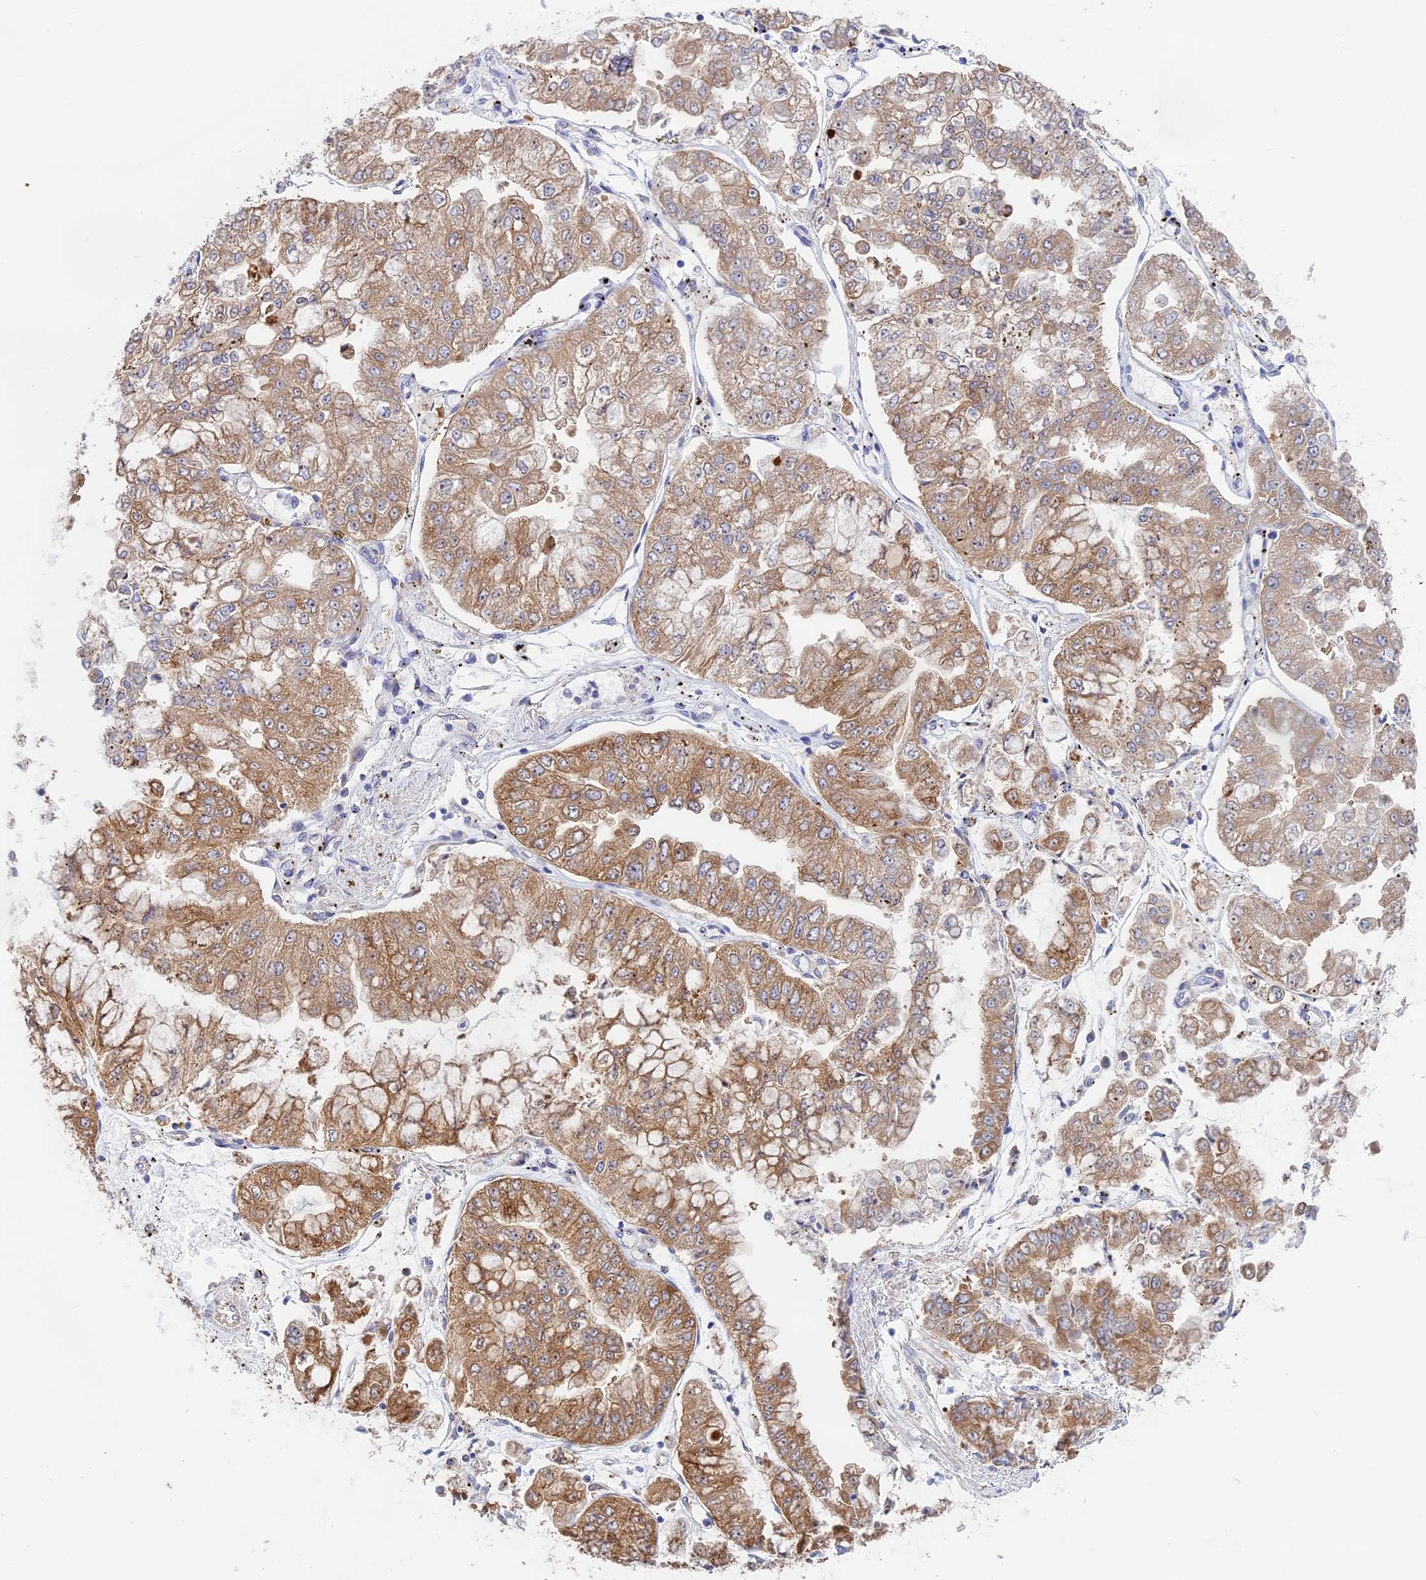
{"staining": {"intensity": "moderate", "quantity": ">75%", "location": "cytoplasmic/membranous"}, "tissue": "stomach cancer", "cell_type": "Tumor cells", "image_type": "cancer", "snomed": [{"axis": "morphology", "description": "Adenocarcinoma, NOS"}, {"axis": "topography", "description": "Stomach"}], "caption": "High-power microscopy captured an IHC micrograph of stomach cancer, revealing moderate cytoplasmic/membranous expression in approximately >75% of tumor cells. (DAB (3,3'-diaminobenzidine) IHC with brightfield microscopy, high magnification).", "gene": "SYNDIG1L", "patient": {"sex": "male", "age": 76}}